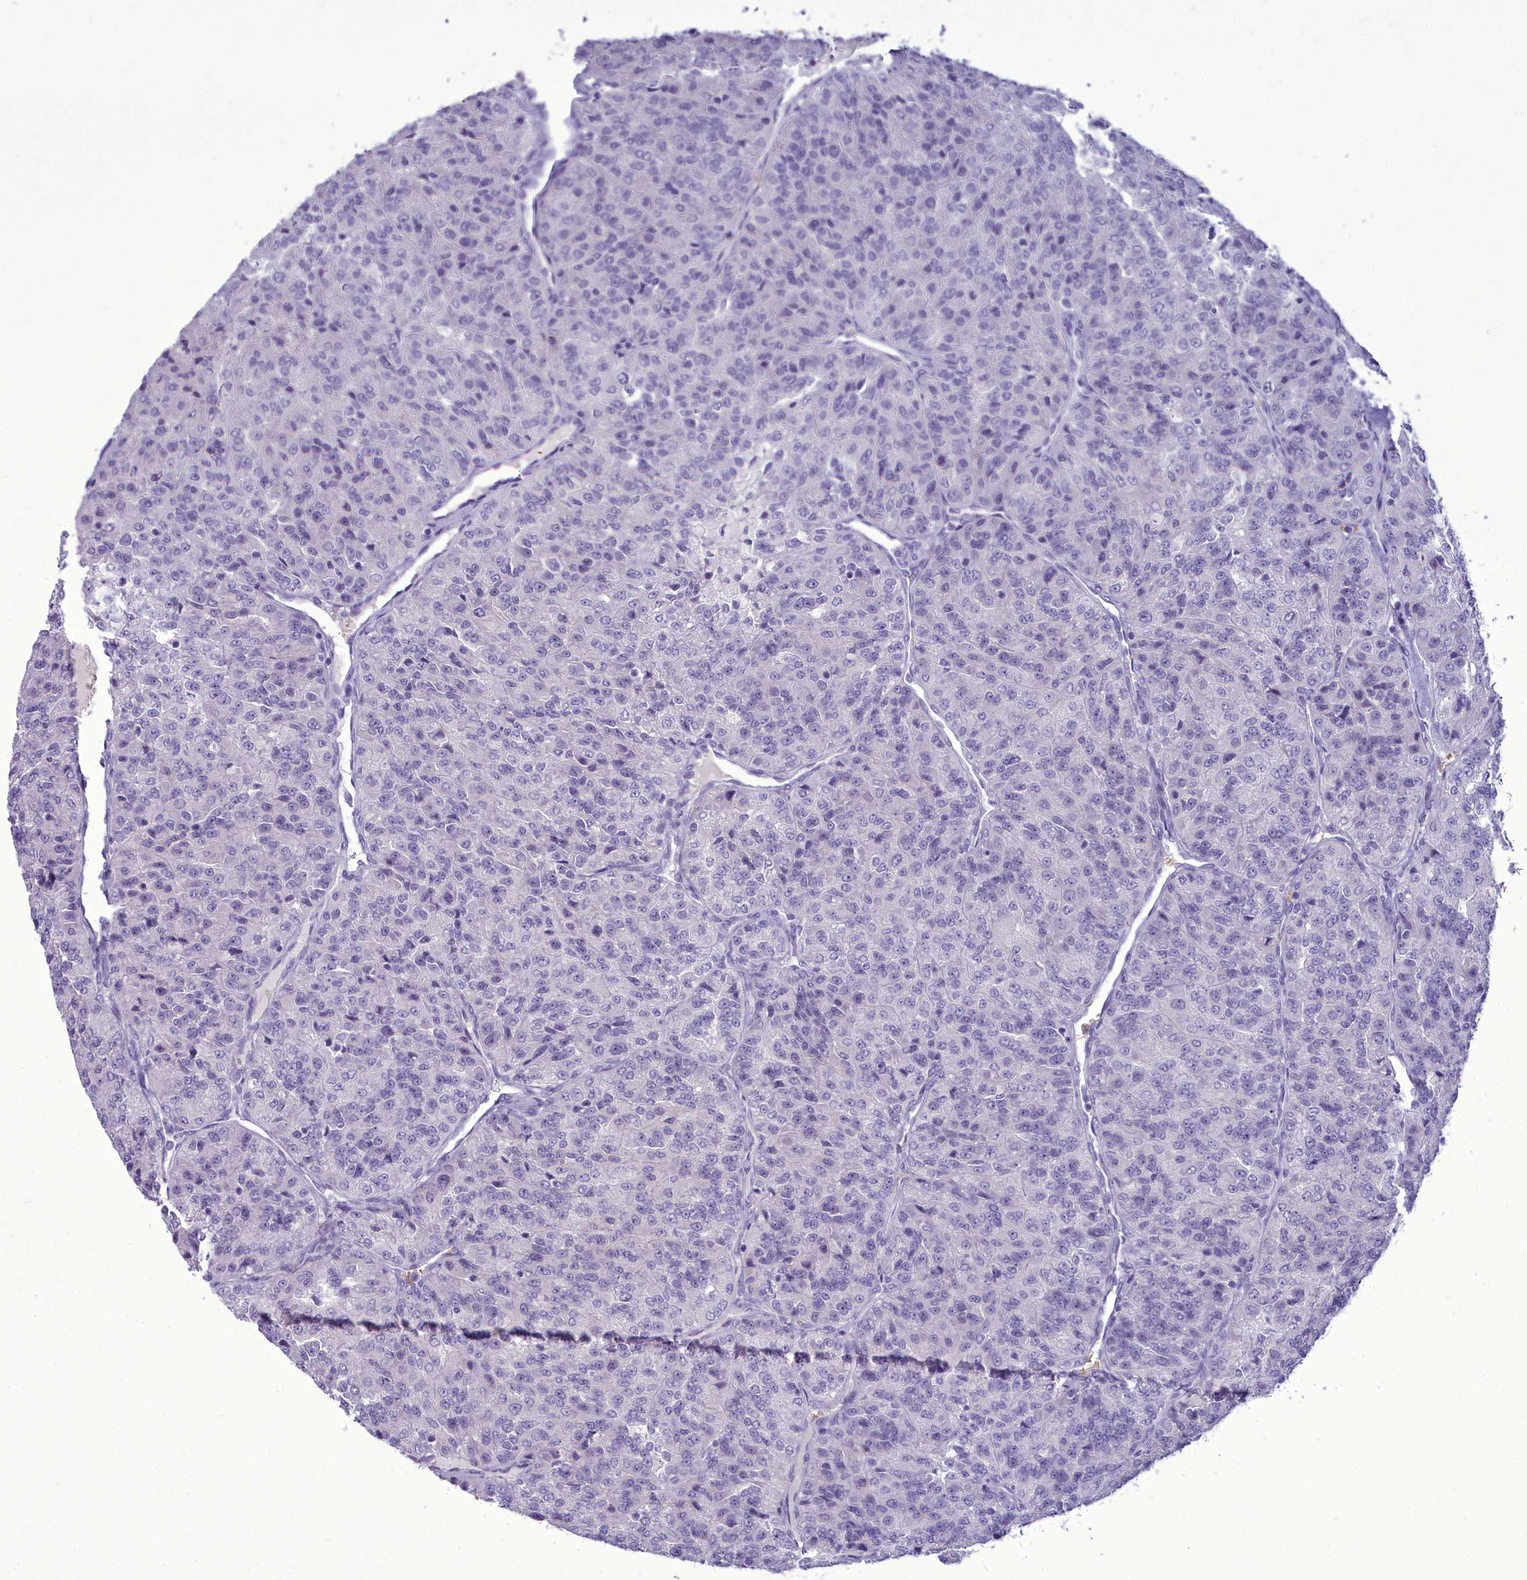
{"staining": {"intensity": "negative", "quantity": "none", "location": "none"}, "tissue": "renal cancer", "cell_type": "Tumor cells", "image_type": "cancer", "snomed": [{"axis": "morphology", "description": "Adenocarcinoma, NOS"}, {"axis": "topography", "description": "Kidney"}], "caption": "Renal cancer stained for a protein using immunohistochemistry shows no positivity tumor cells.", "gene": "OSTN", "patient": {"sex": "female", "age": 63}}